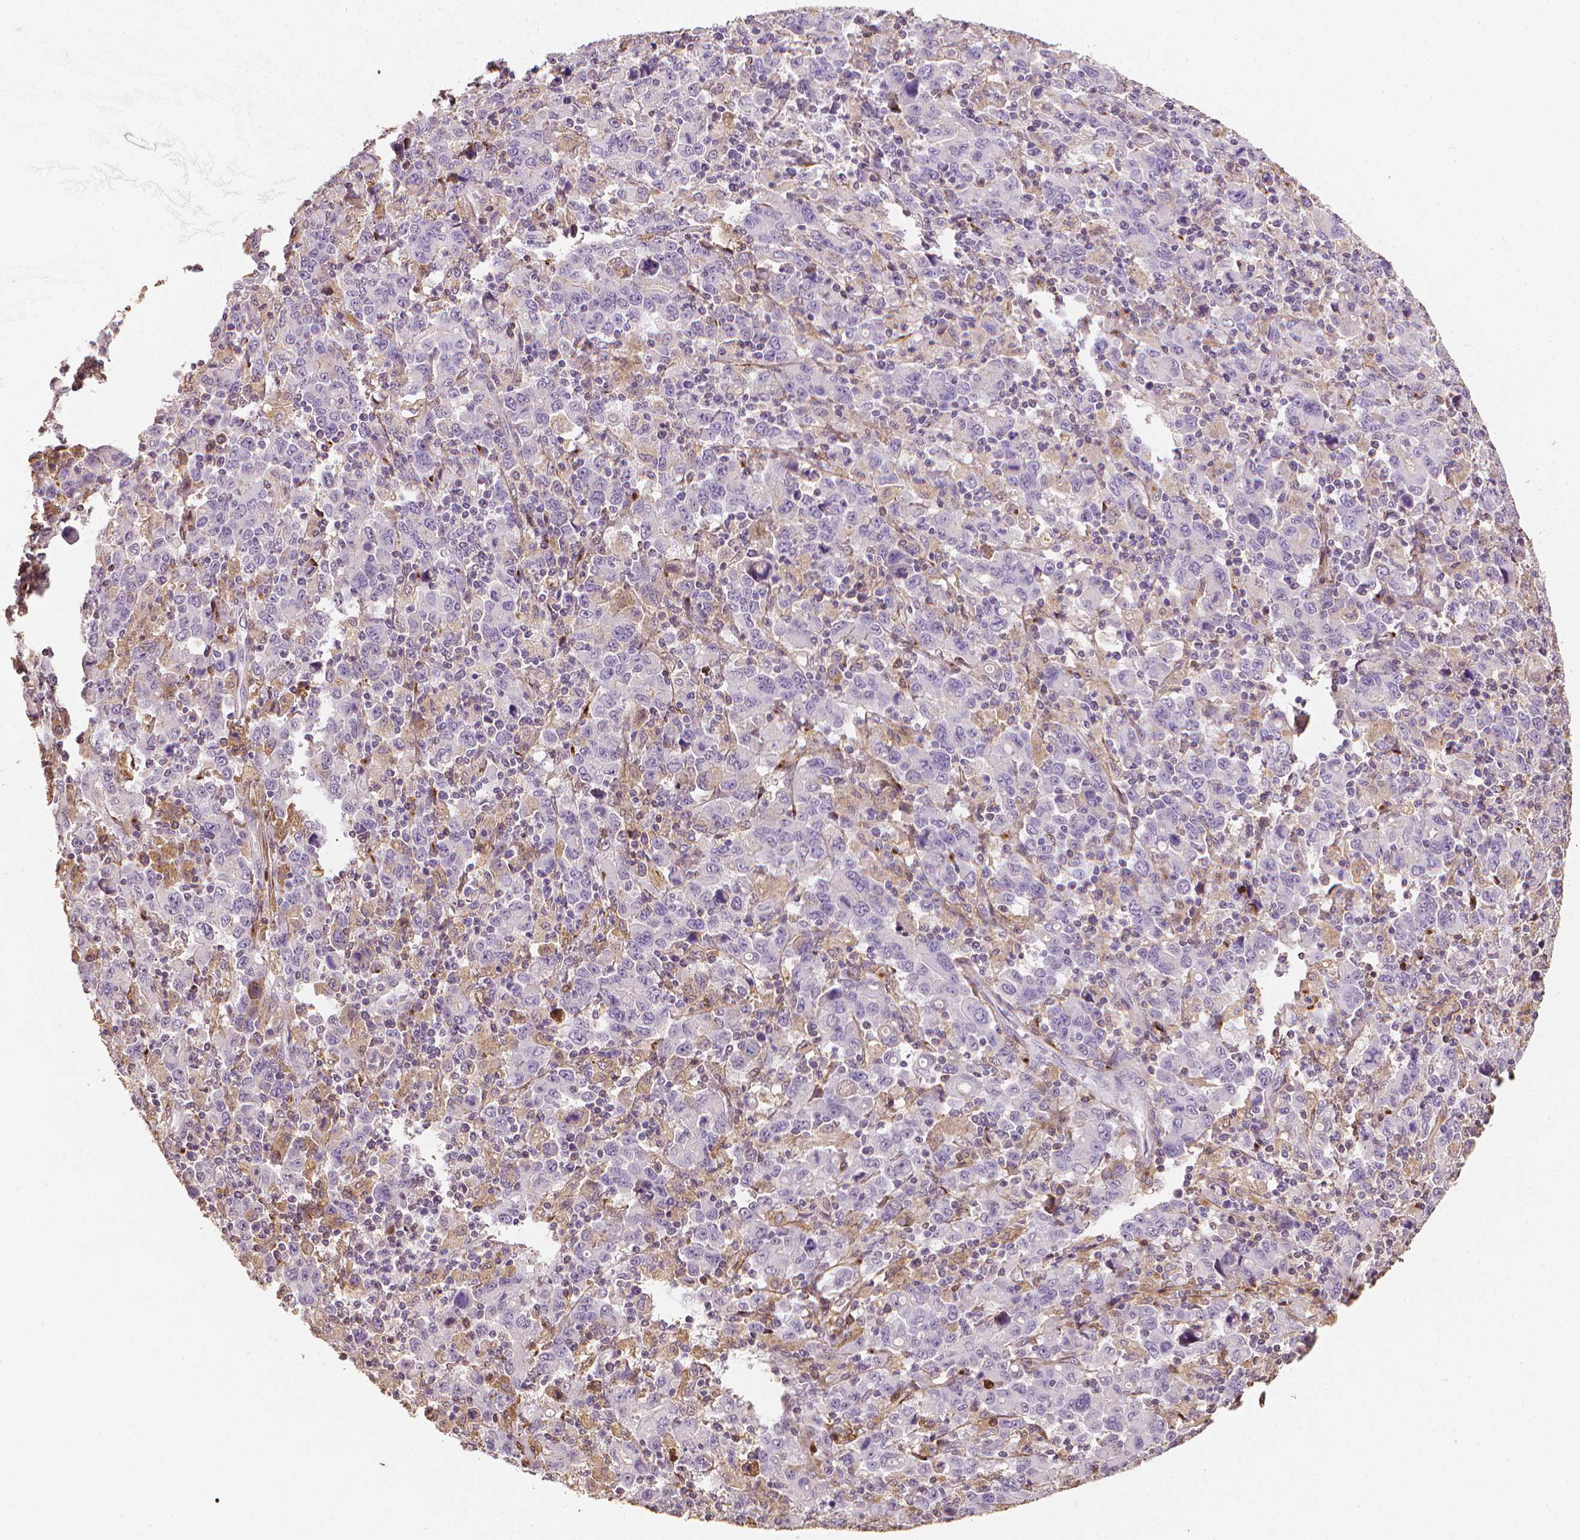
{"staining": {"intensity": "negative", "quantity": "none", "location": "none"}, "tissue": "stomach cancer", "cell_type": "Tumor cells", "image_type": "cancer", "snomed": [{"axis": "morphology", "description": "Adenocarcinoma, NOS"}, {"axis": "topography", "description": "Stomach, upper"}], "caption": "High power microscopy image of an immunohistochemistry image of adenocarcinoma (stomach), revealing no significant positivity in tumor cells. (DAB (3,3'-diaminobenzidine) IHC with hematoxylin counter stain).", "gene": "DCN", "patient": {"sex": "male", "age": 69}}